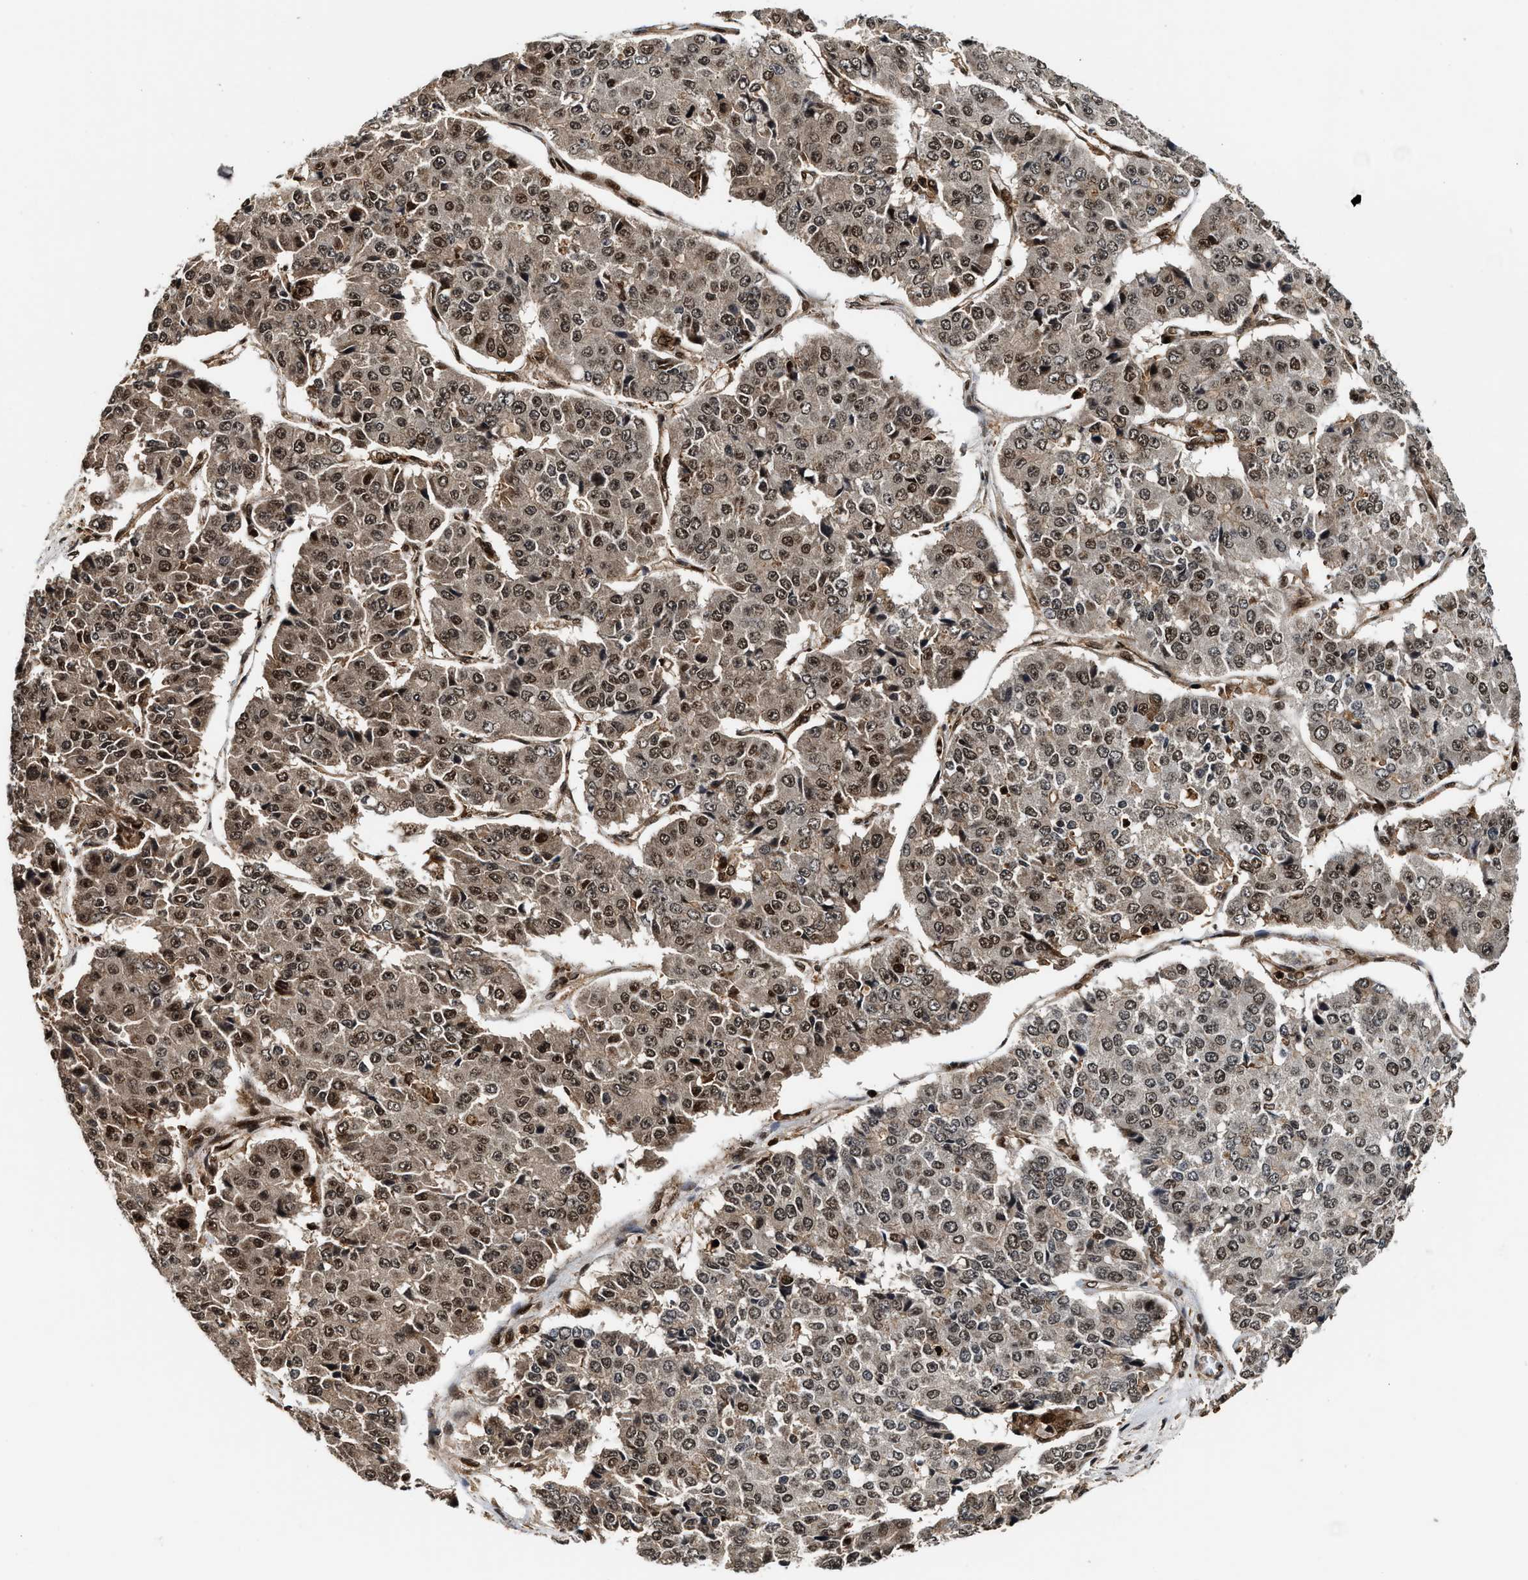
{"staining": {"intensity": "moderate", "quantity": ">75%", "location": "cytoplasmic/membranous,nuclear"}, "tissue": "pancreatic cancer", "cell_type": "Tumor cells", "image_type": "cancer", "snomed": [{"axis": "morphology", "description": "Adenocarcinoma, NOS"}, {"axis": "topography", "description": "Pancreas"}], "caption": "IHC of human adenocarcinoma (pancreatic) shows medium levels of moderate cytoplasmic/membranous and nuclear expression in approximately >75% of tumor cells.", "gene": "MDM2", "patient": {"sex": "male", "age": 50}}